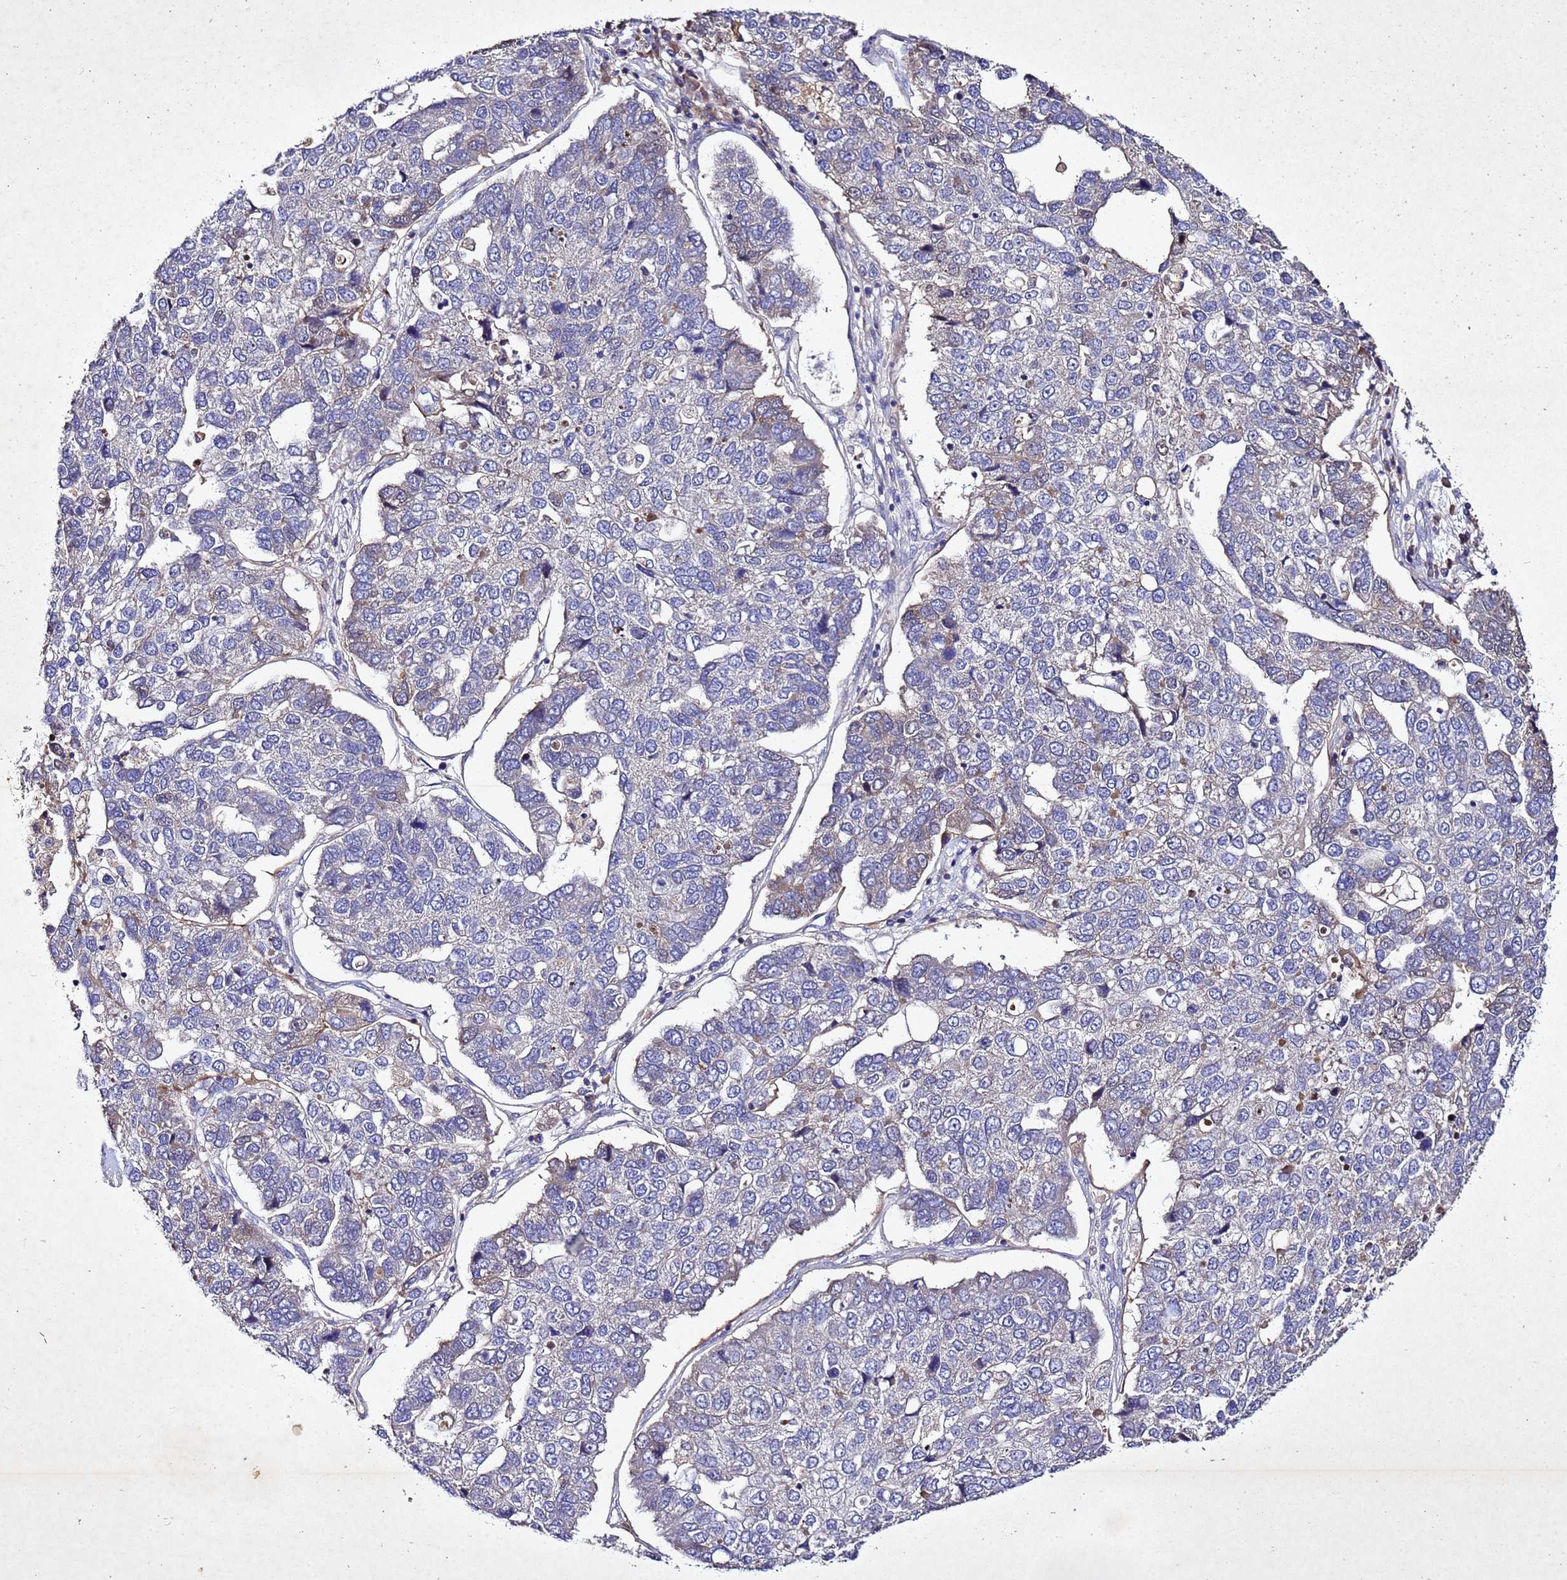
{"staining": {"intensity": "negative", "quantity": "none", "location": "none"}, "tissue": "pancreatic cancer", "cell_type": "Tumor cells", "image_type": "cancer", "snomed": [{"axis": "morphology", "description": "Adenocarcinoma, NOS"}, {"axis": "topography", "description": "Pancreas"}], "caption": "Tumor cells are negative for brown protein staining in adenocarcinoma (pancreatic). (DAB (3,3'-diaminobenzidine) immunohistochemistry with hematoxylin counter stain).", "gene": "SV2B", "patient": {"sex": "female", "age": 61}}